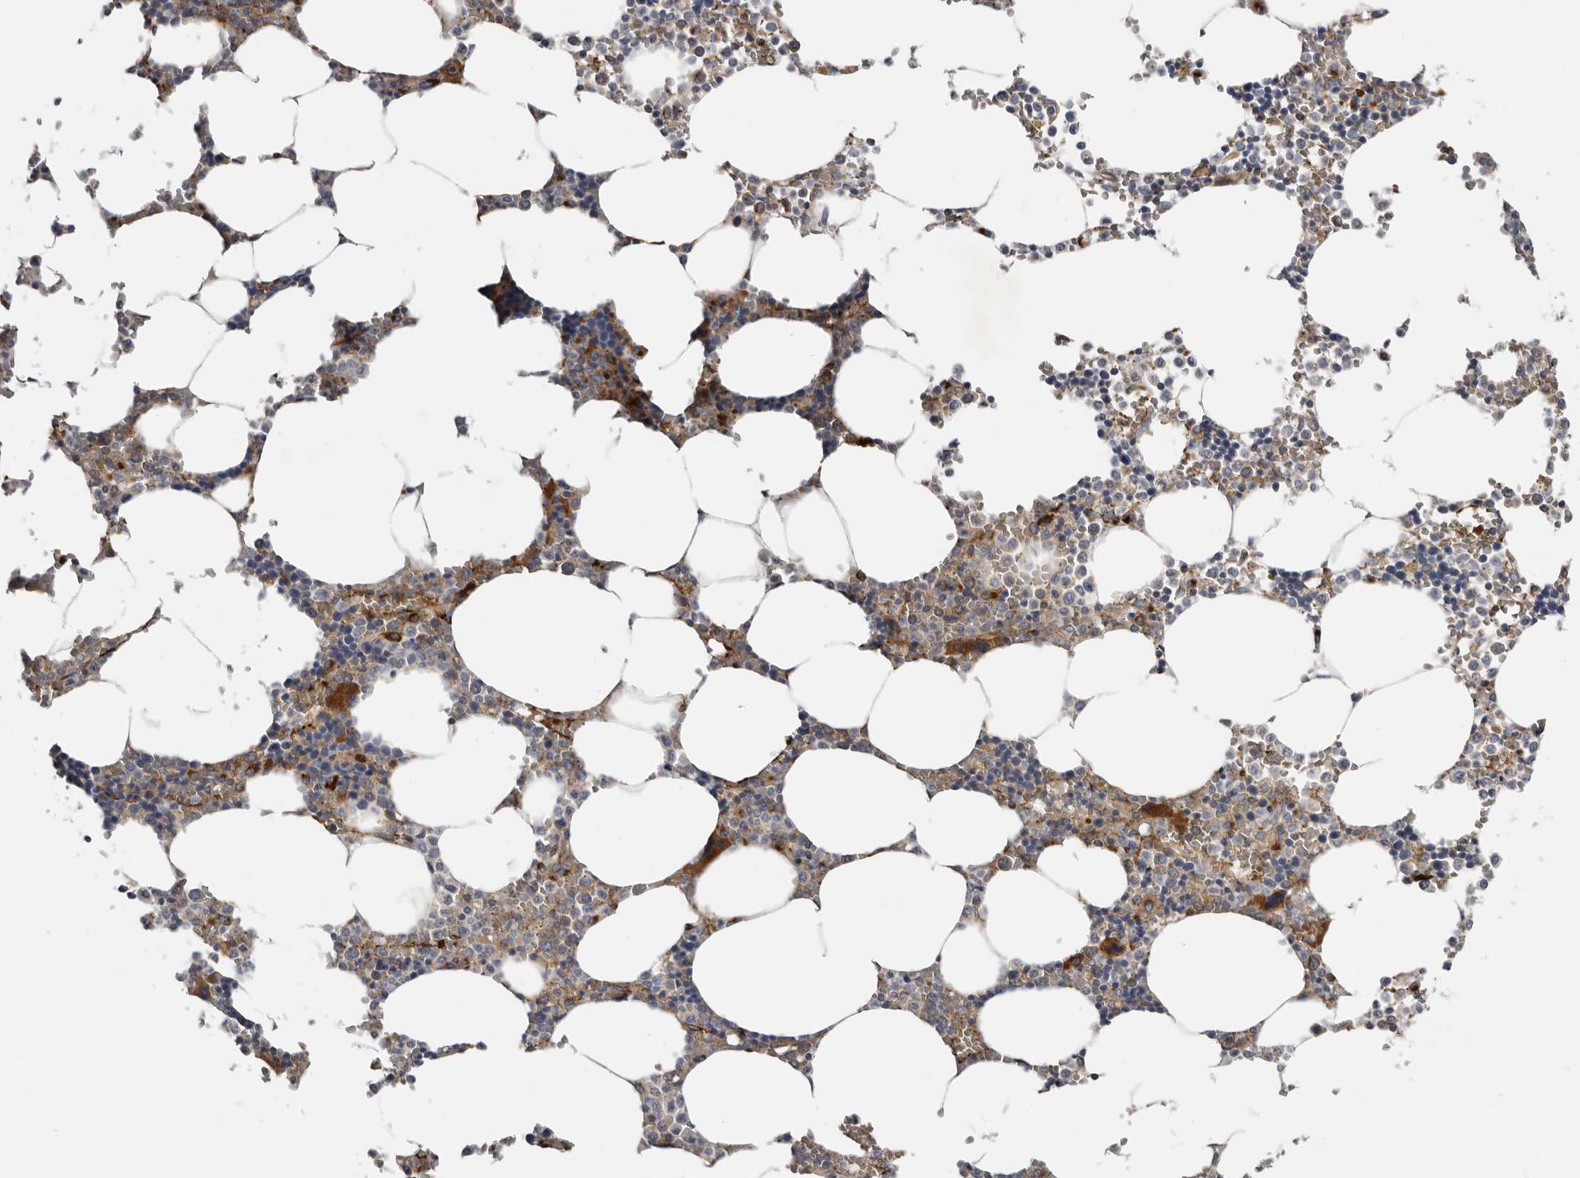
{"staining": {"intensity": "strong", "quantity": "<25%", "location": "cytoplasmic/membranous"}, "tissue": "bone marrow", "cell_type": "Hematopoietic cells", "image_type": "normal", "snomed": [{"axis": "morphology", "description": "Normal tissue, NOS"}, {"axis": "topography", "description": "Bone marrow"}], "caption": "Brown immunohistochemical staining in normal human bone marrow reveals strong cytoplasmic/membranous positivity in about <25% of hematopoietic cells. The staining was performed using DAB (3,3'-diaminobenzidine), with brown indicating positive protein expression. Nuclei are stained blue with hematoxylin.", "gene": "LUZP1", "patient": {"sex": "male", "age": 70}}